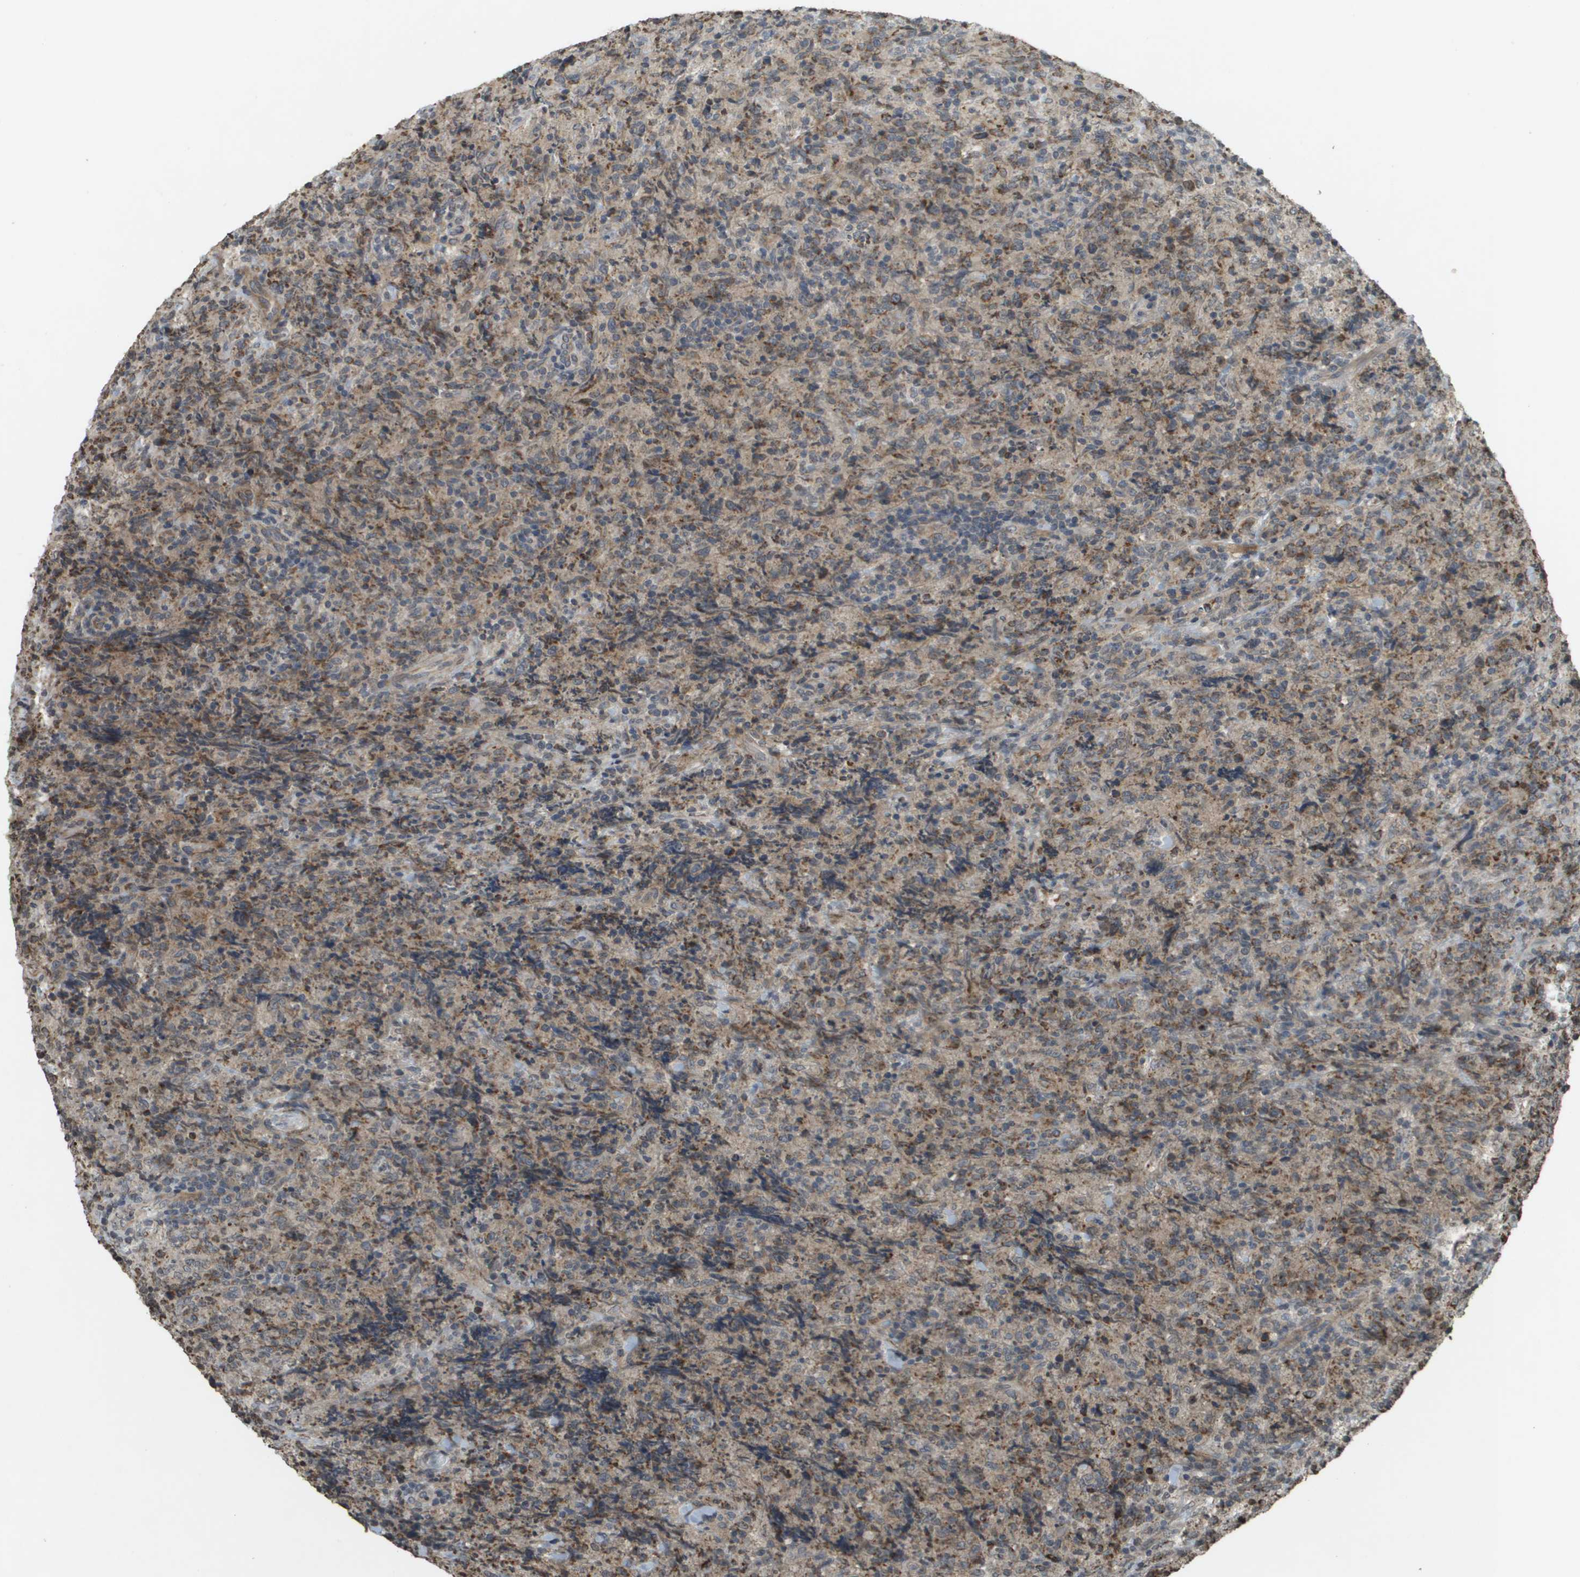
{"staining": {"intensity": "moderate", "quantity": "25%-75%", "location": "cytoplasmic/membranous"}, "tissue": "lymphoma", "cell_type": "Tumor cells", "image_type": "cancer", "snomed": [{"axis": "morphology", "description": "Malignant lymphoma, non-Hodgkin's type, High grade"}, {"axis": "topography", "description": "Tonsil"}], "caption": "Lymphoma stained for a protein reveals moderate cytoplasmic/membranous positivity in tumor cells.", "gene": "RAB21", "patient": {"sex": "female", "age": 36}}